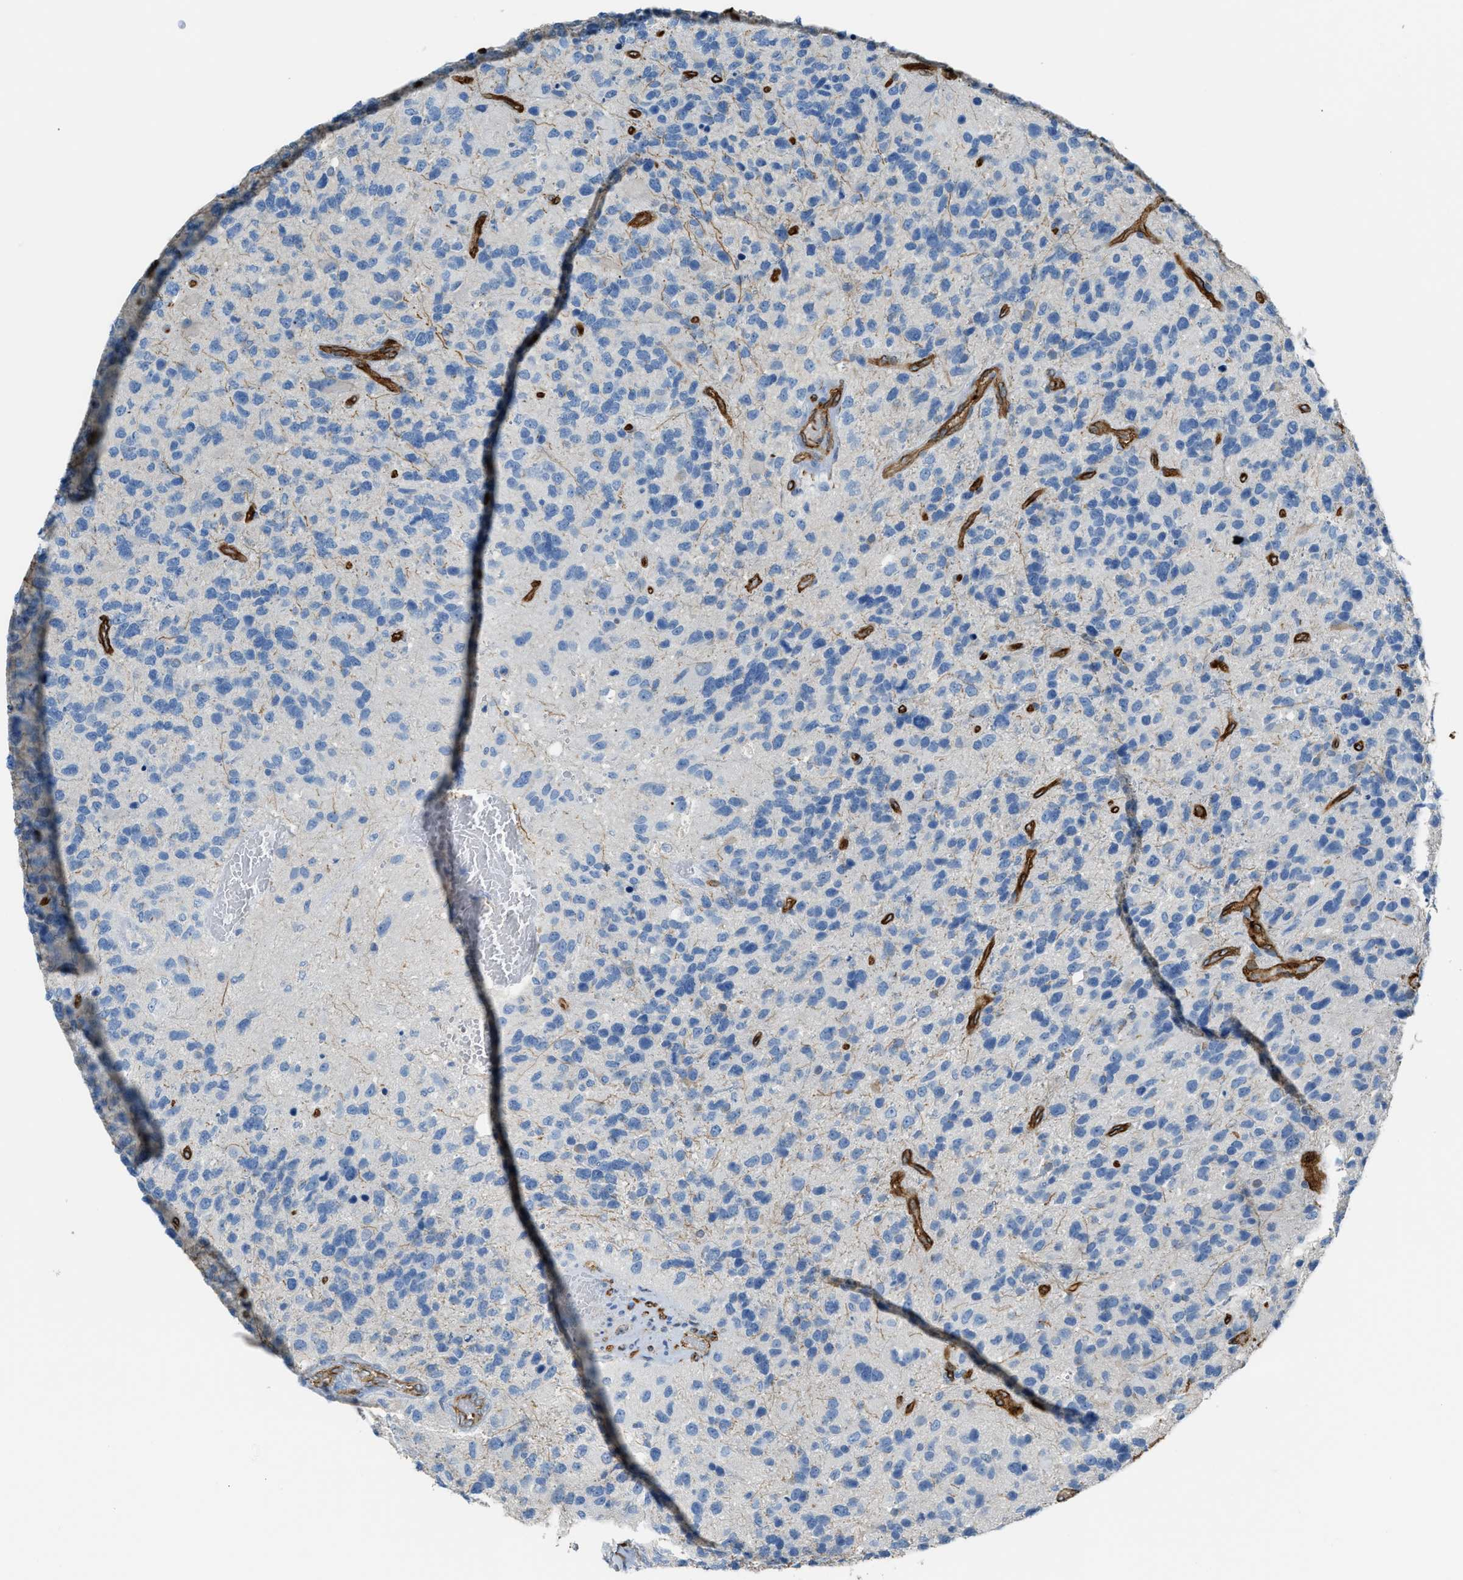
{"staining": {"intensity": "negative", "quantity": "none", "location": "none"}, "tissue": "glioma", "cell_type": "Tumor cells", "image_type": "cancer", "snomed": [{"axis": "morphology", "description": "Glioma, malignant, High grade"}, {"axis": "topography", "description": "Brain"}], "caption": "The IHC micrograph has no significant staining in tumor cells of glioma tissue.", "gene": "SLC22A15", "patient": {"sex": "female", "age": 58}}